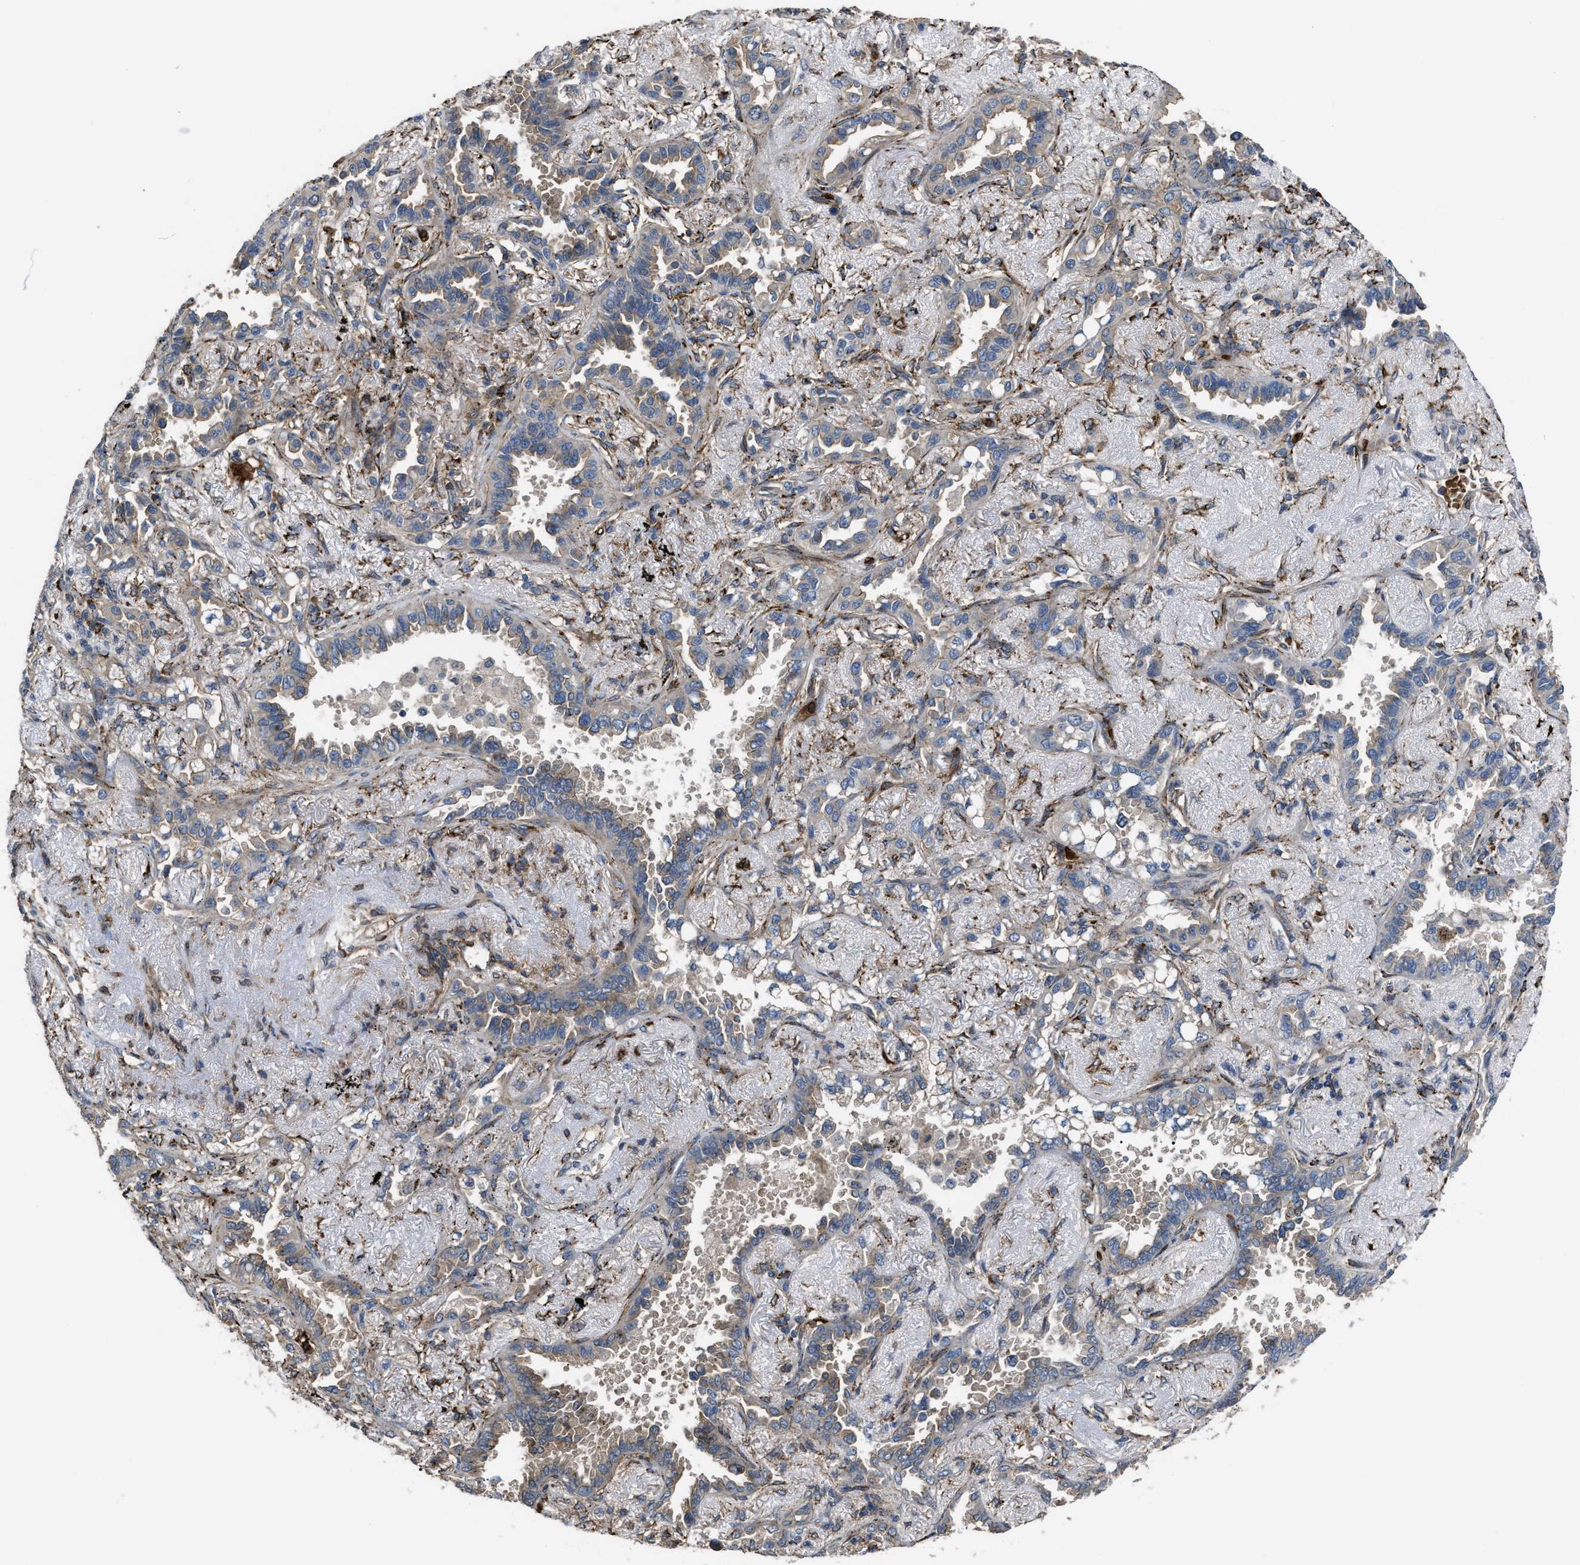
{"staining": {"intensity": "weak", "quantity": ">75%", "location": "cytoplasmic/membranous"}, "tissue": "lung cancer", "cell_type": "Tumor cells", "image_type": "cancer", "snomed": [{"axis": "morphology", "description": "Adenocarcinoma, NOS"}, {"axis": "topography", "description": "Lung"}], "caption": "The histopathology image exhibits staining of lung cancer, revealing weak cytoplasmic/membranous protein expression (brown color) within tumor cells.", "gene": "SELENOM", "patient": {"sex": "male", "age": 59}}